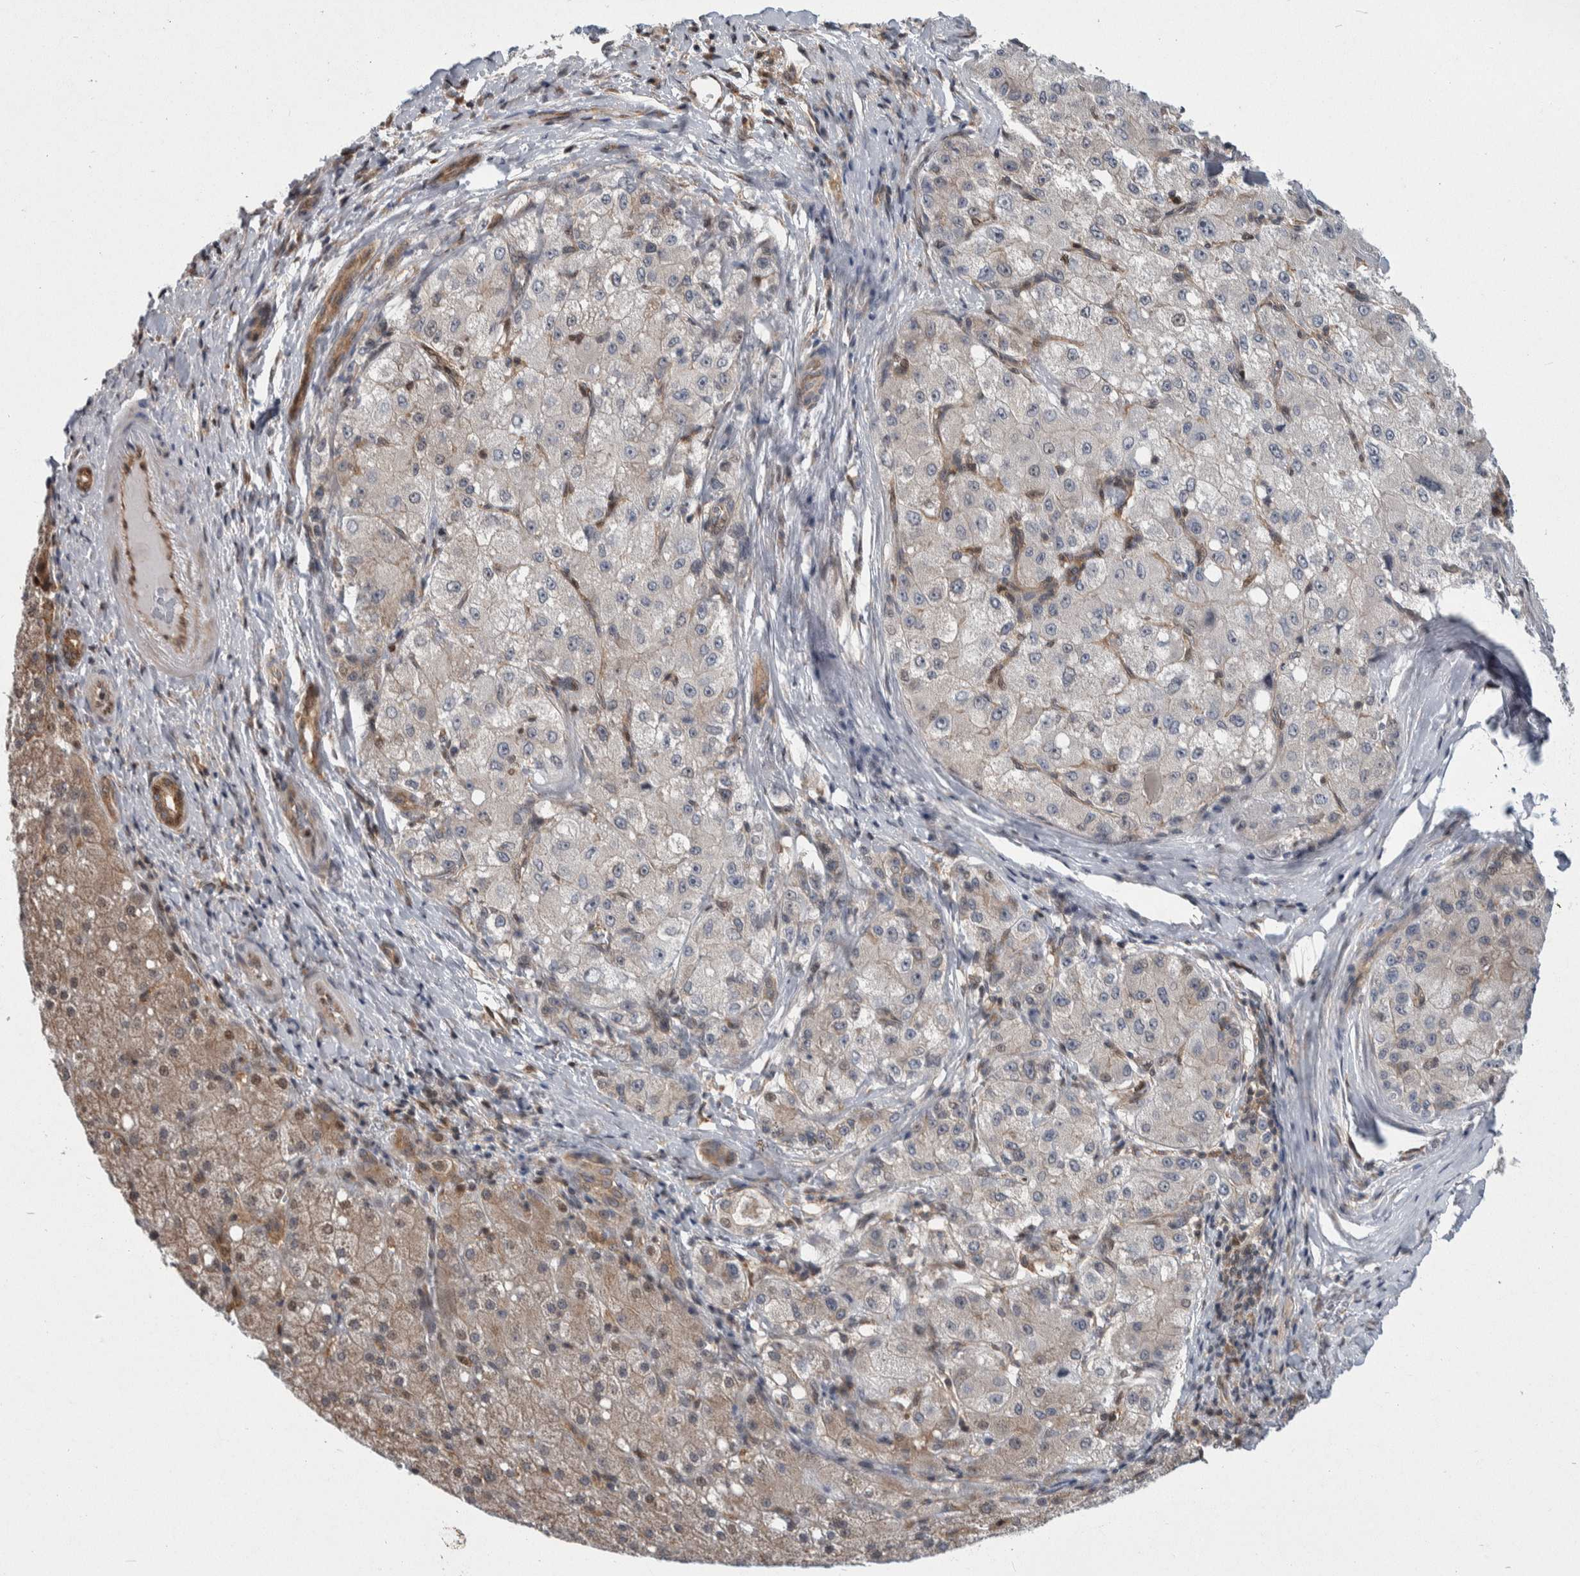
{"staining": {"intensity": "weak", "quantity": "<25%", "location": "cytoplasmic/membranous"}, "tissue": "liver cancer", "cell_type": "Tumor cells", "image_type": "cancer", "snomed": [{"axis": "morphology", "description": "Carcinoma, Hepatocellular, NOS"}, {"axis": "topography", "description": "Liver"}], "caption": "Tumor cells are negative for brown protein staining in liver cancer. (DAB (3,3'-diaminobenzidine) immunohistochemistry (IHC) with hematoxylin counter stain).", "gene": "PTPA", "patient": {"sex": "male", "age": 80}}